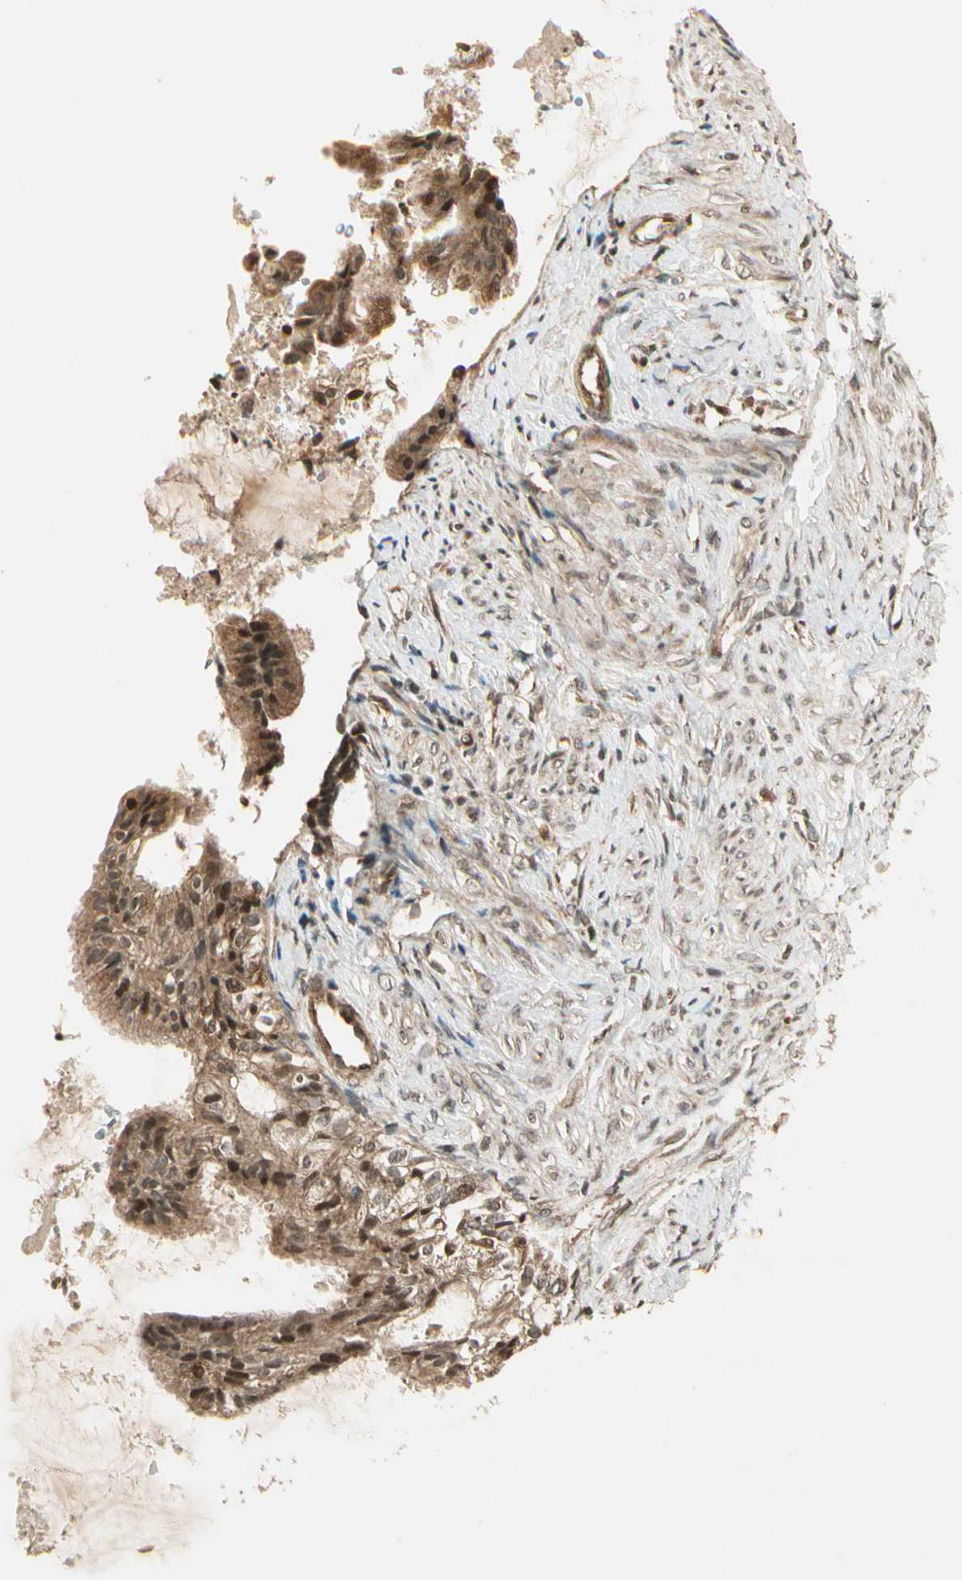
{"staining": {"intensity": "moderate", "quantity": ">75%", "location": "cytoplasmic/membranous"}, "tissue": "cervical cancer", "cell_type": "Tumor cells", "image_type": "cancer", "snomed": [{"axis": "morphology", "description": "Normal tissue, NOS"}, {"axis": "morphology", "description": "Adenocarcinoma, NOS"}, {"axis": "topography", "description": "Cervix"}, {"axis": "topography", "description": "Endometrium"}], "caption": "Human cervical cancer stained with a brown dye demonstrates moderate cytoplasmic/membranous positive positivity in approximately >75% of tumor cells.", "gene": "GLUL", "patient": {"sex": "female", "age": 86}}